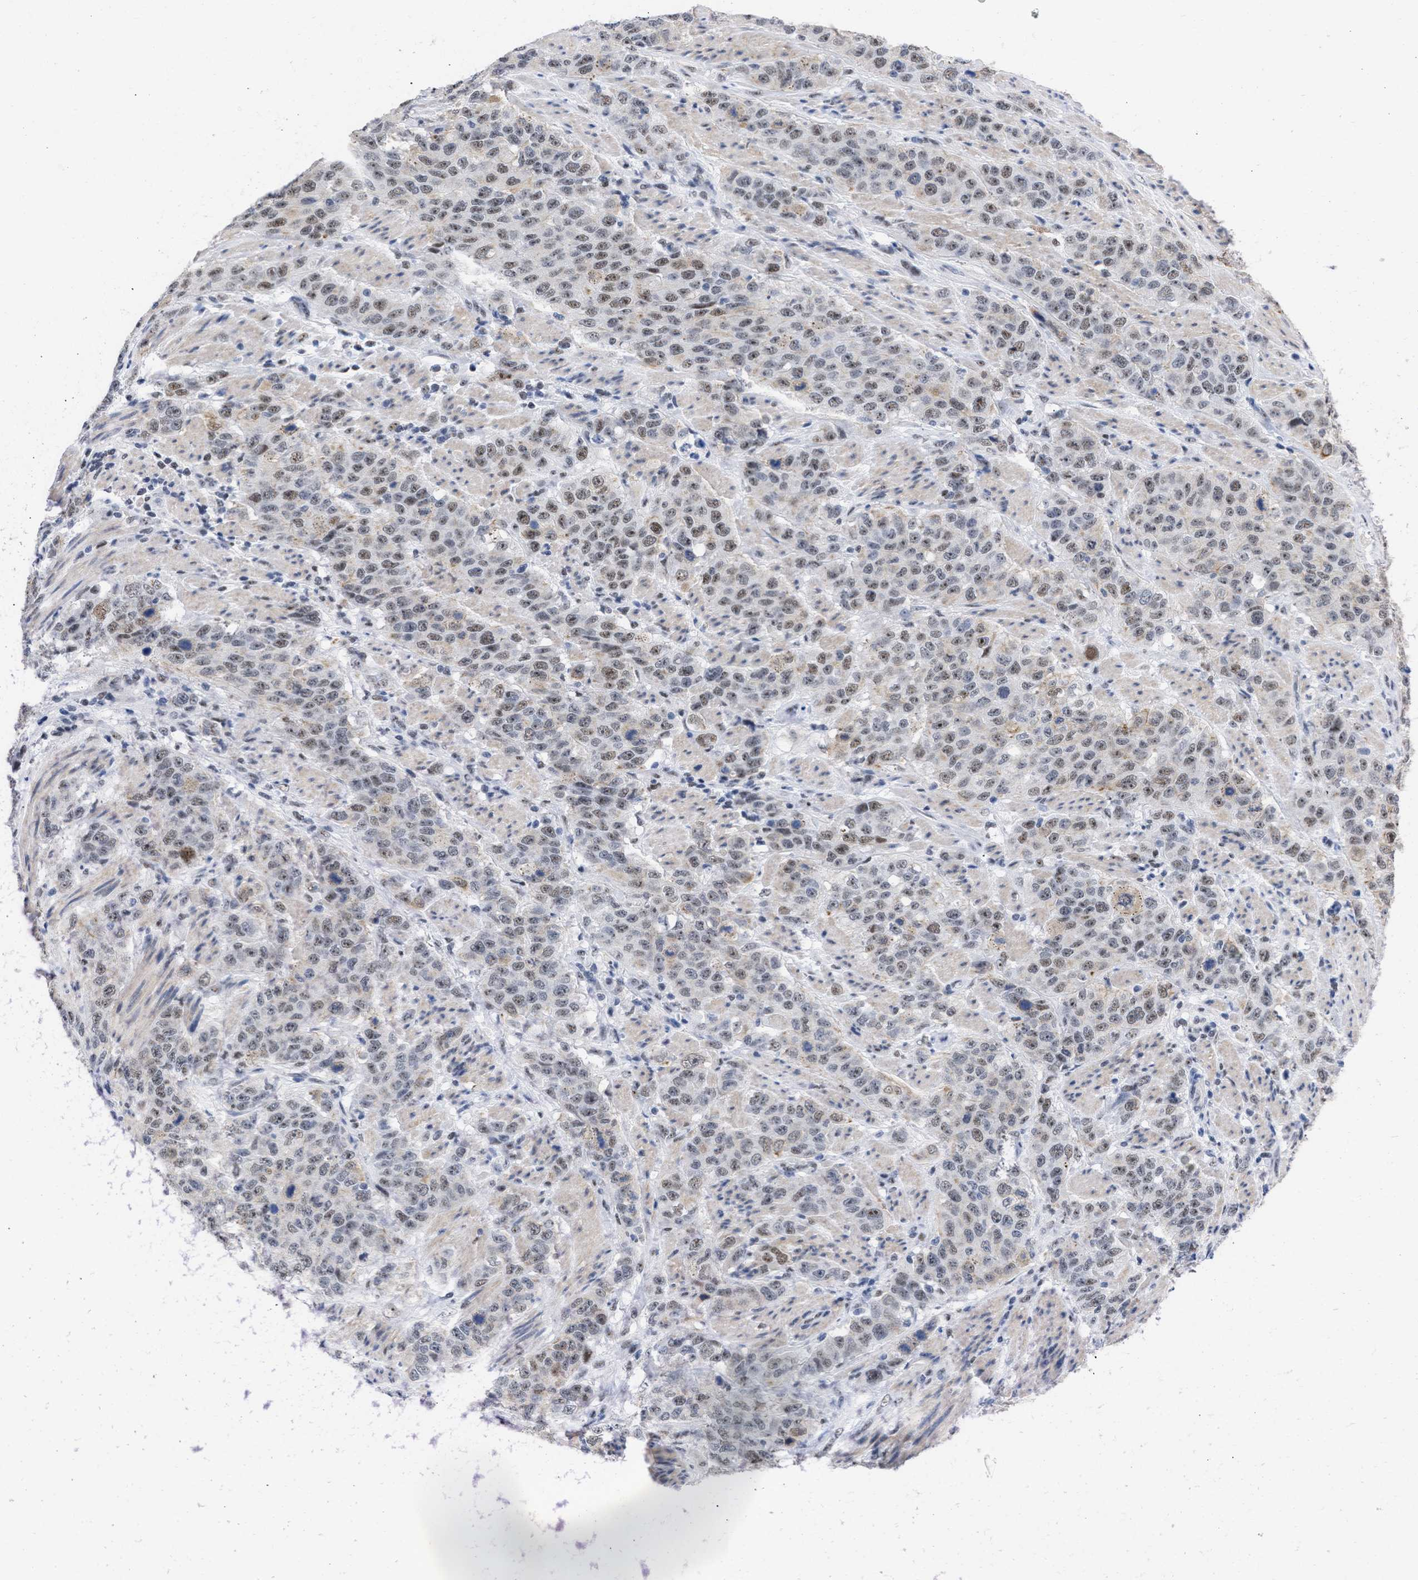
{"staining": {"intensity": "moderate", "quantity": ">75%", "location": "nuclear"}, "tissue": "stomach cancer", "cell_type": "Tumor cells", "image_type": "cancer", "snomed": [{"axis": "morphology", "description": "Adenocarcinoma, NOS"}, {"axis": "topography", "description": "Stomach"}], "caption": "IHC photomicrograph of neoplastic tissue: human stomach adenocarcinoma stained using IHC shows medium levels of moderate protein expression localized specifically in the nuclear of tumor cells, appearing as a nuclear brown color.", "gene": "DDX41", "patient": {"sex": "male", "age": 48}}